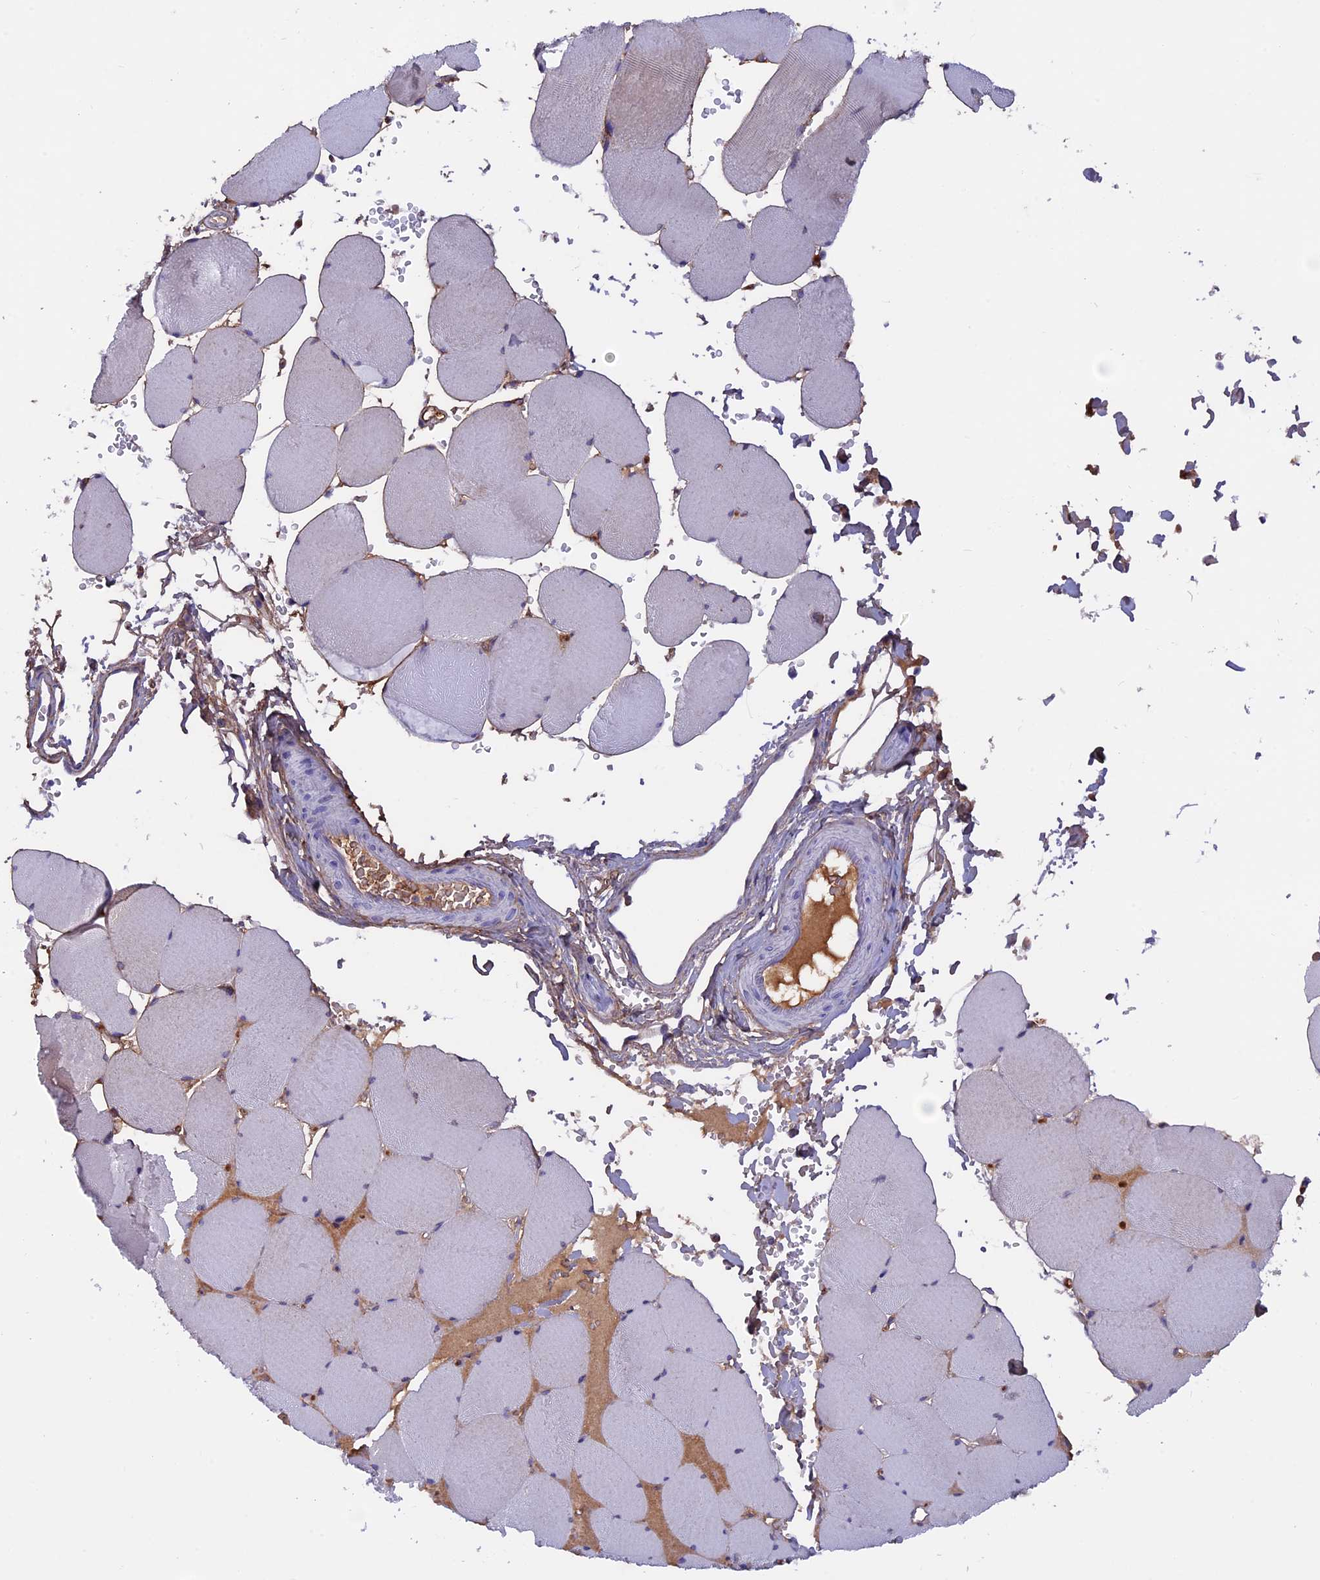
{"staining": {"intensity": "negative", "quantity": "none", "location": "none"}, "tissue": "skeletal muscle", "cell_type": "Myocytes", "image_type": "normal", "snomed": [{"axis": "morphology", "description": "Normal tissue, NOS"}, {"axis": "topography", "description": "Skeletal muscle"}, {"axis": "topography", "description": "Head-Neck"}], "caption": "IHC photomicrograph of unremarkable skeletal muscle: human skeletal muscle stained with DAB (3,3'-diaminobenzidine) demonstrates no significant protein expression in myocytes. (Stains: DAB immunohistochemistry (IHC) with hematoxylin counter stain, Microscopy: brightfield microscopy at high magnification).", "gene": "COL4A3", "patient": {"sex": "male", "age": 66}}